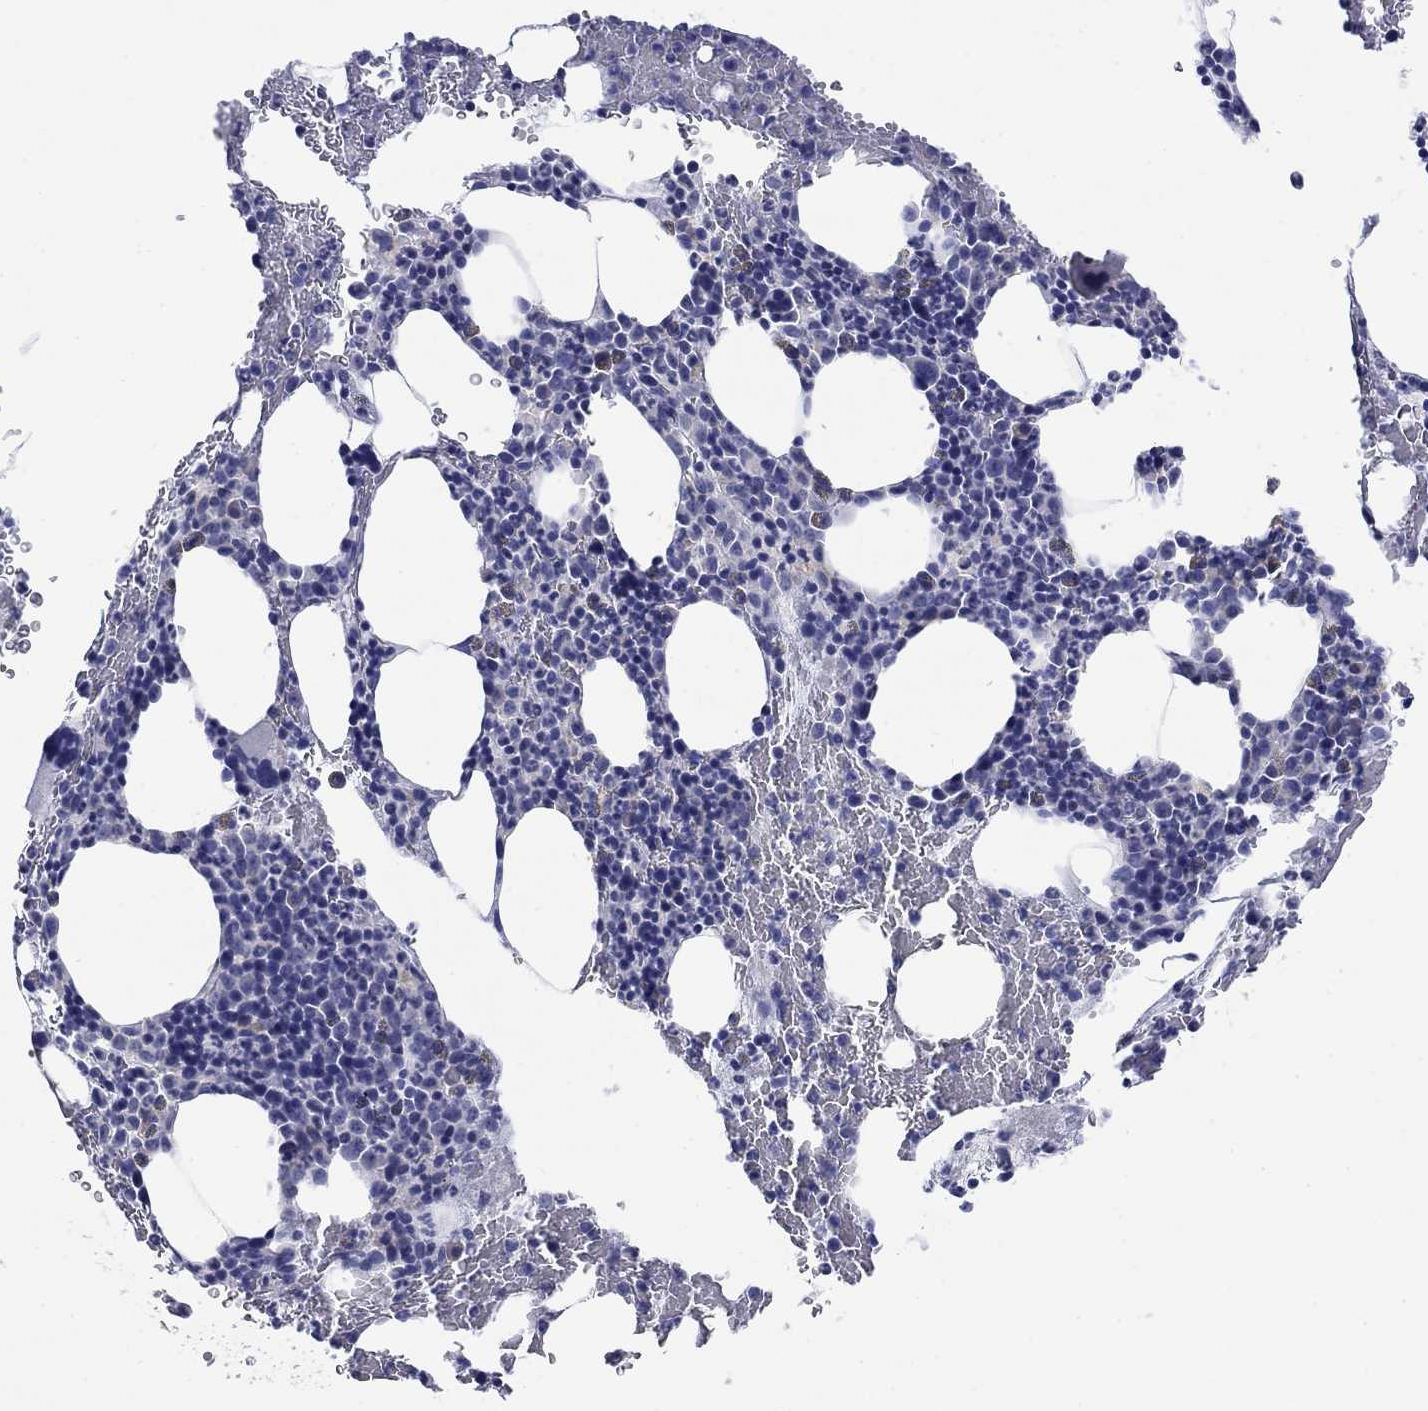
{"staining": {"intensity": "negative", "quantity": "none", "location": "none"}, "tissue": "bone marrow", "cell_type": "Hematopoietic cells", "image_type": "normal", "snomed": [{"axis": "morphology", "description": "Normal tissue, NOS"}, {"axis": "topography", "description": "Bone marrow"}], "caption": "Hematopoietic cells are negative for protein expression in benign human bone marrow. (DAB (3,3'-diaminobenzidine) immunohistochemistry with hematoxylin counter stain).", "gene": "PTPRZ1", "patient": {"sex": "male", "age": 83}}